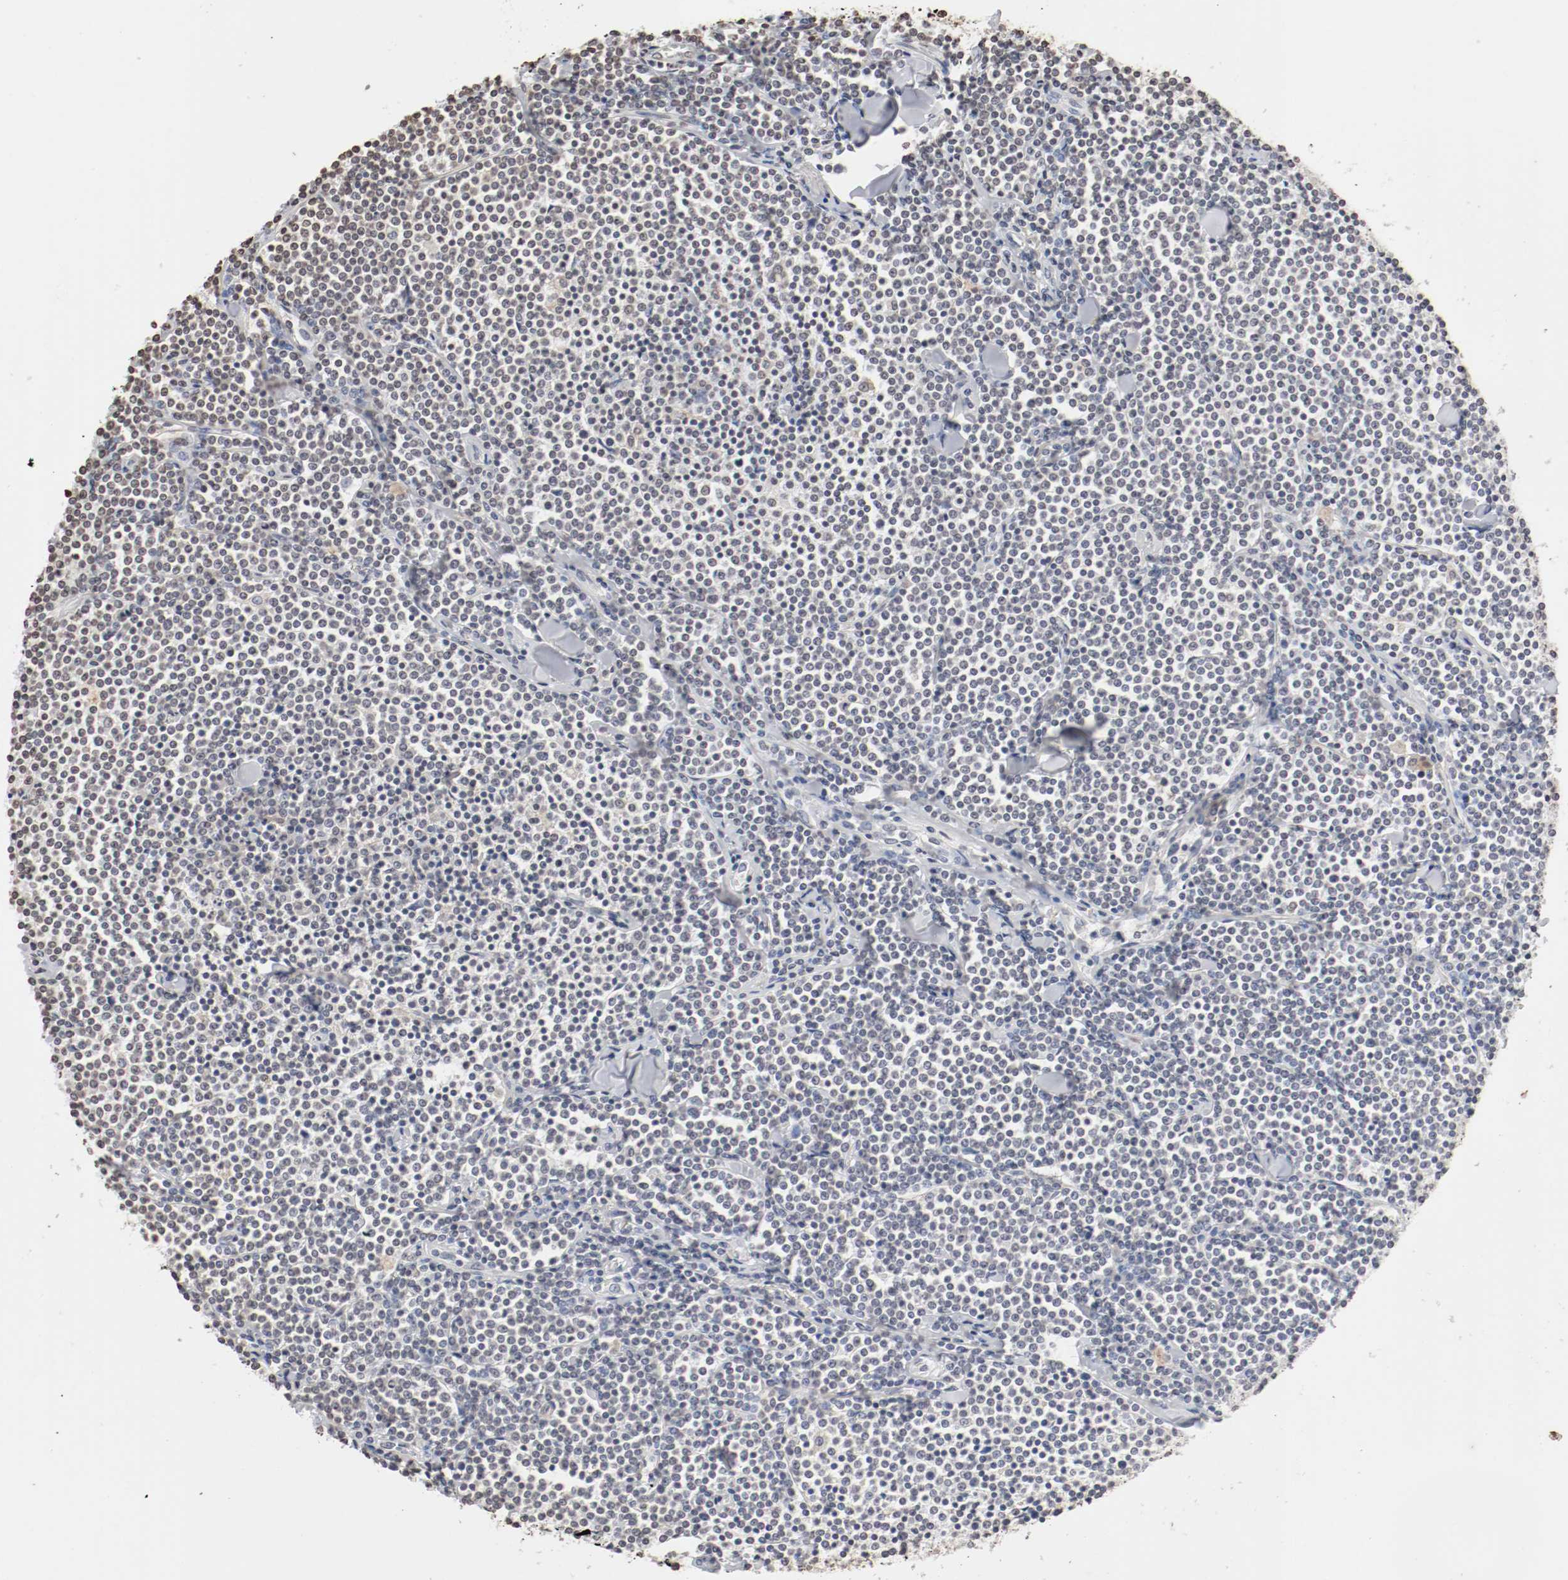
{"staining": {"intensity": "negative", "quantity": "none", "location": "none"}, "tissue": "lymphoma", "cell_type": "Tumor cells", "image_type": "cancer", "snomed": [{"axis": "morphology", "description": "Malignant lymphoma, non-Hodgkin's type, Low grade"}, {"axis": "topography", "description": "Soft tissue"}], "caption": "A micrograph of lymphoma stained for a protein displays no brown staining in tumor cells. (DAB immunohistochemistry with hematoxylin counter stain).", "gene": "WASL", "patient": {"sex": "male", "age": 92}}